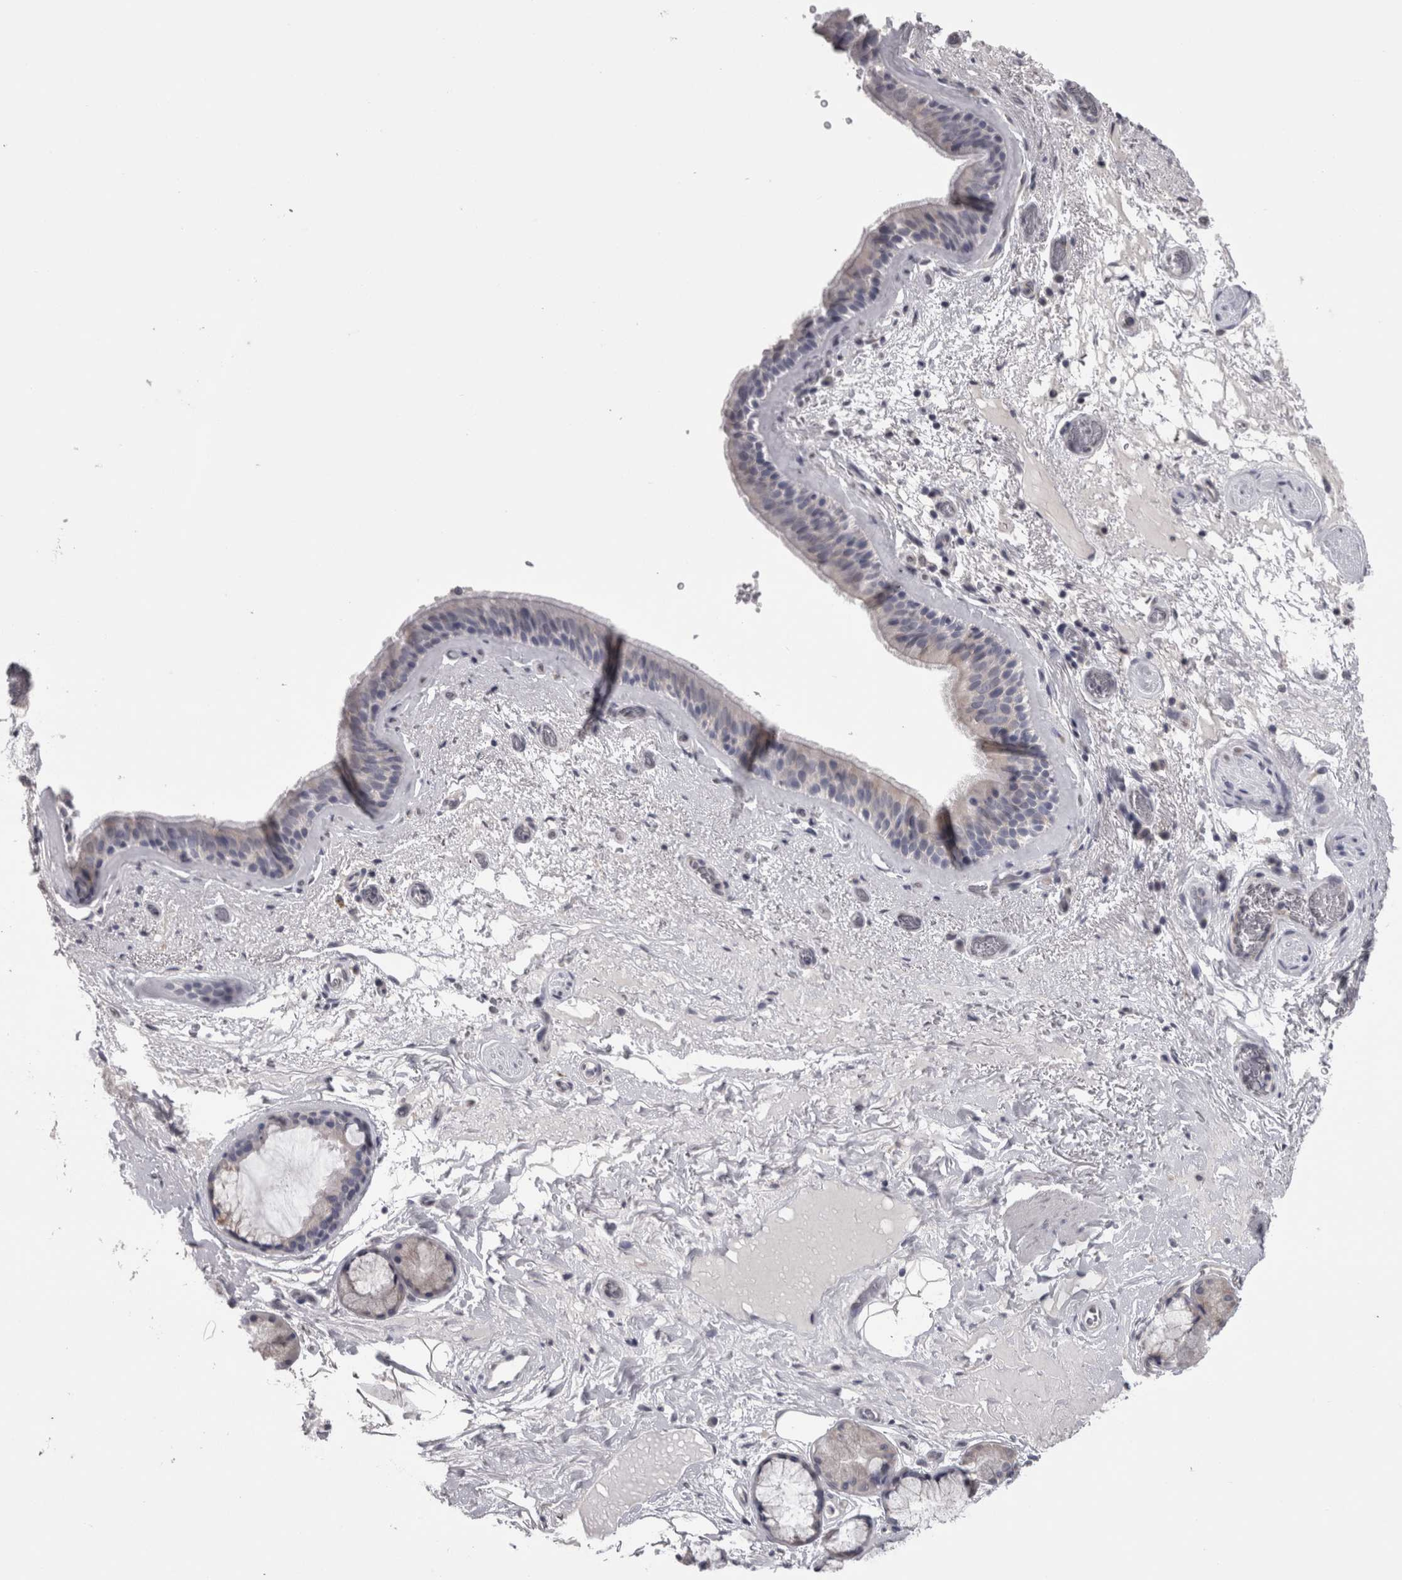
{"staining": {"intensity": "weak", "quantity": "<25%", "location": "cytoplasmic/membranous"}, "tissue": "bronchus", "cell_type": "Respiratory epithelial cells", "image_type": "normal", "snomed": [{"axis": "morphology", "description": "Normal tissue, NOS"}, {"axis": "topography", "description": "Cartilage tissue"}], "caption": "A micrograph of human bronchus is negative for staining in respiratory epithelial cells. (DAB IHC with hematoxylin counter stain).", "gene": "LYZL6", "patient": {"sex": "female", "age": 63}}